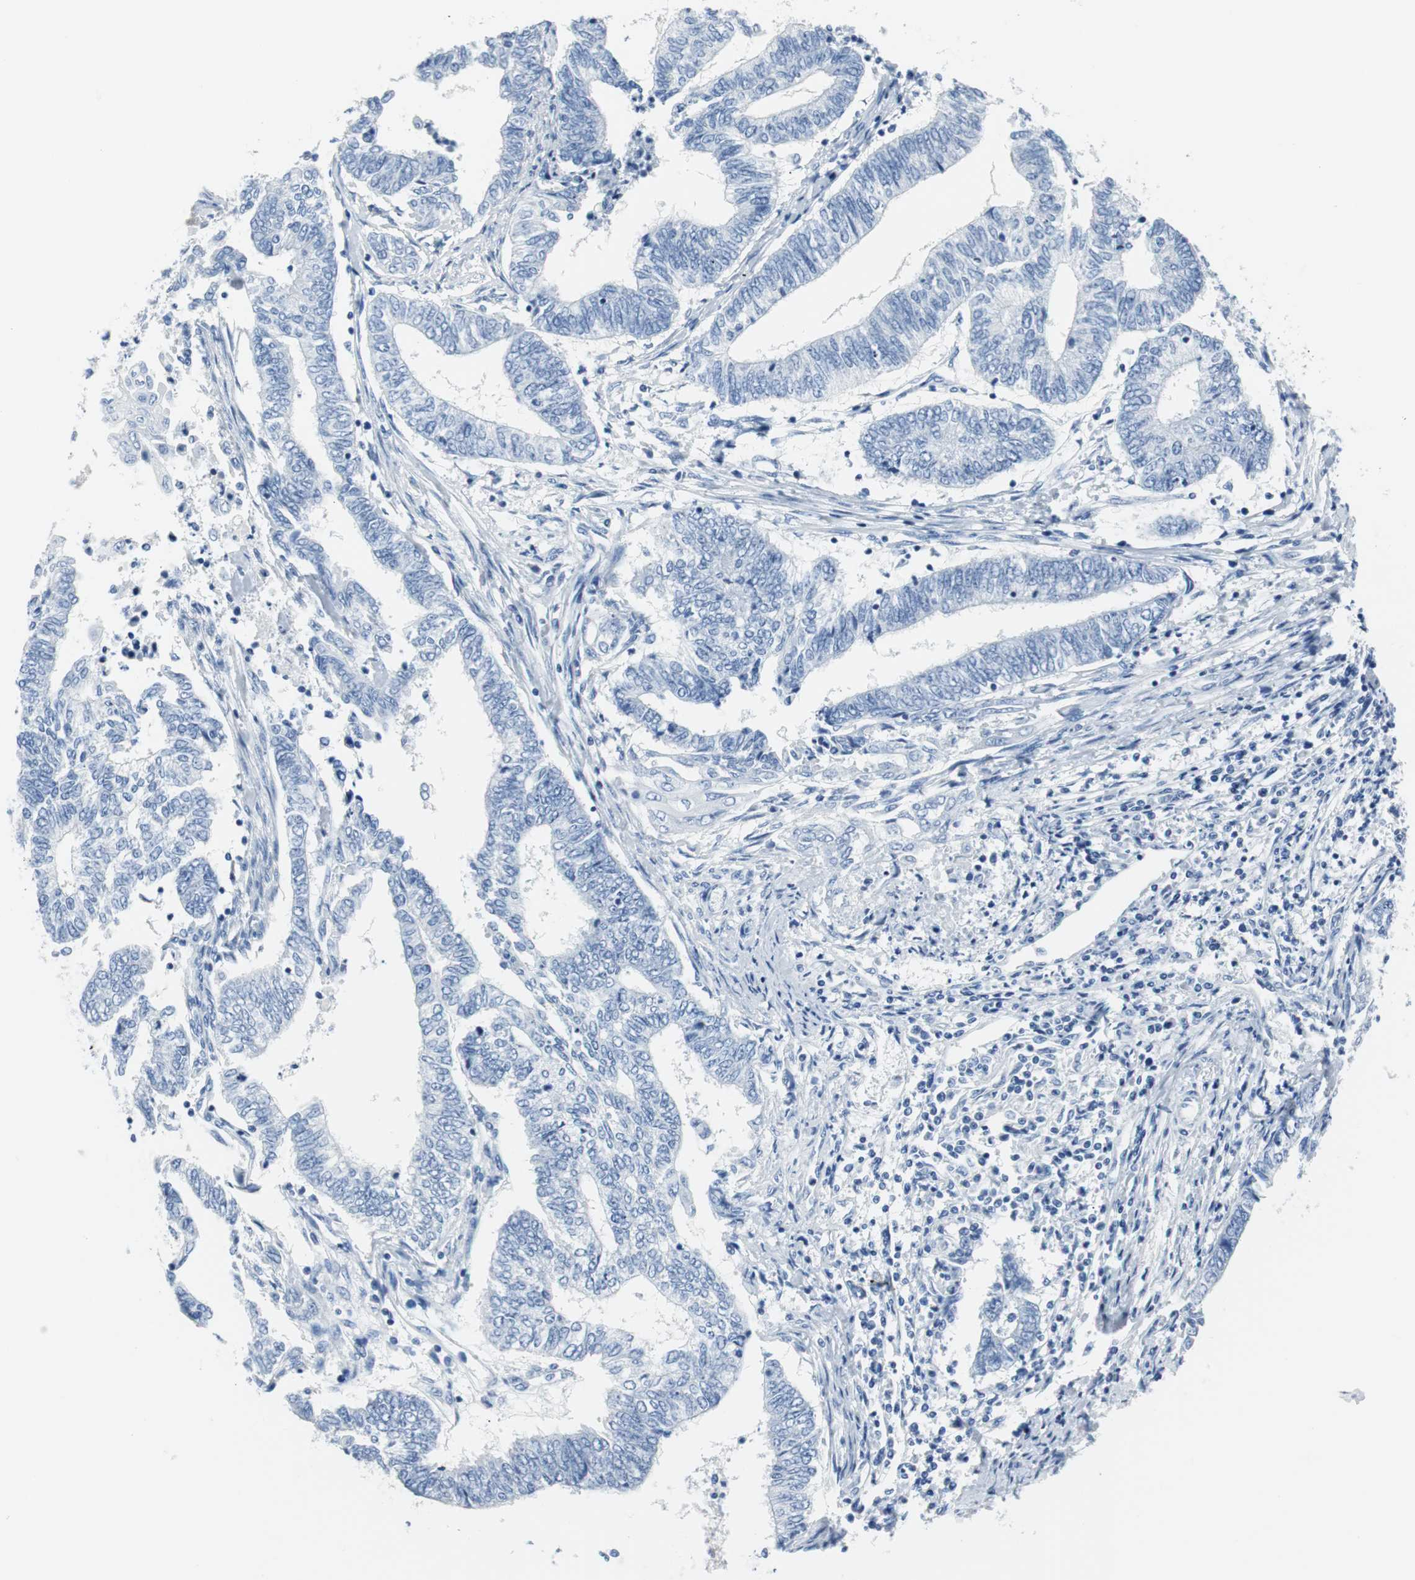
{"staining": {"intensity": "negative", "quantity": "none", "location": "none"}, "tissue": "endometrial cancer", "cell_type": "Tumor cells", "image_type": "cancer", "snomed": [{"axis": "morphology", "description": "Adenocarcinoma, NOS"}, {"axis": "topography", "description": "Uterus"}, {"axis": "topography", "description": "Endometrium"}], "caption": "The image exhibits no significant expression in tumor cells of adenocarcinoma (endometrial).", "gene": "GAP43", "patient": {"sex": "female", "age": 70}}